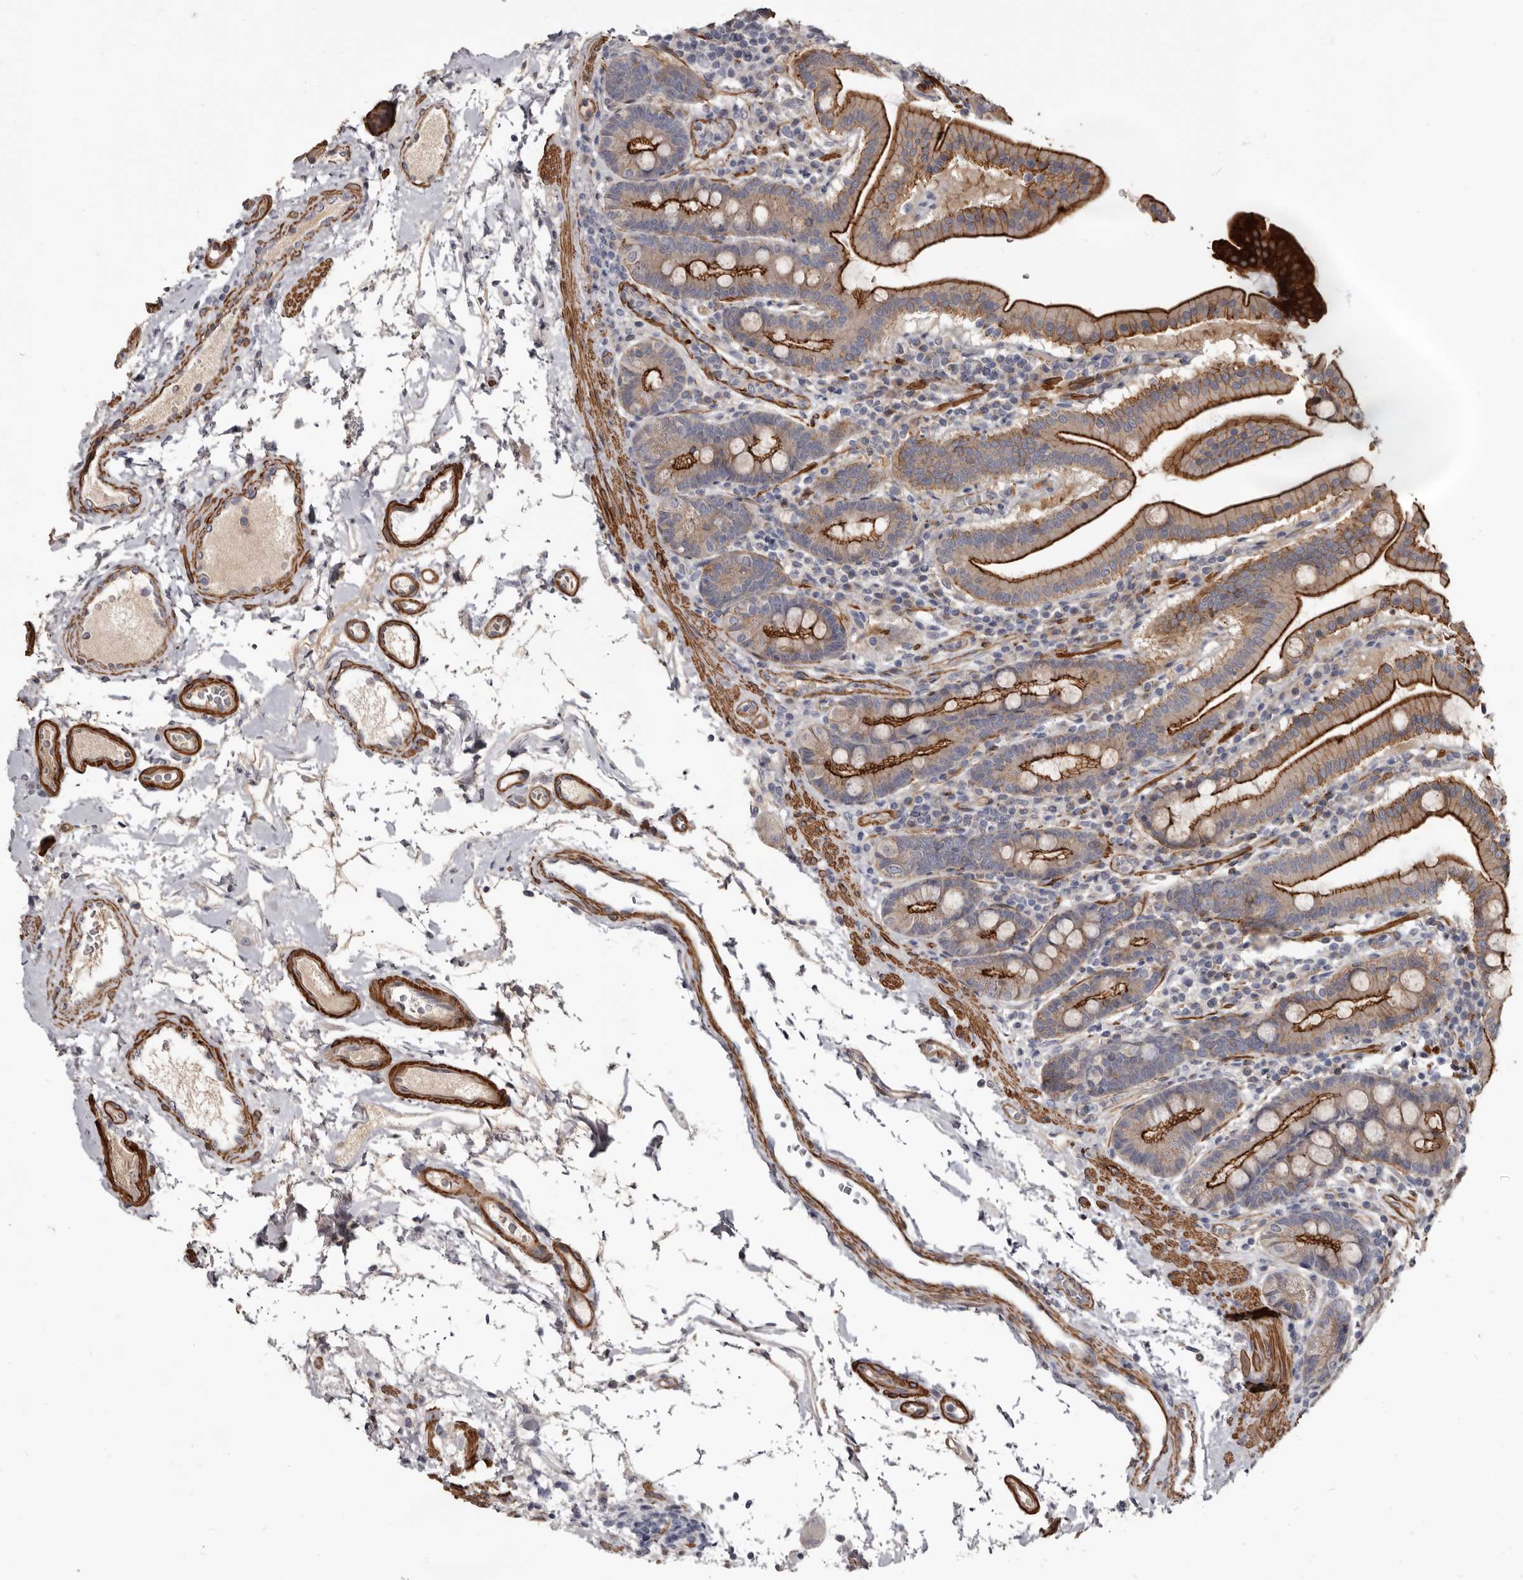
{"staining": {"intensity": "strong", "quantity": "25%-75%", "location": "cytoplasmic/membranous"}, "tissue": "duodenum", "cell_type": "Glandular cells", "image_type": "normal", "snomed": [{"axis": "morphology", "description": "Normal tissue, NOS"}, {"axis": "morphology", "description": "Adenocarcinoma, NOS"}, {"axis": "topography", "description": "Pancreas"}, {"axis": "topography", "description": "Duodenum"}], "caption": "Duodenum was stained to show a protein in brown. There is high levels of strong cytoplasmic/membranous staining in approximately 25%-75% of glandular cells. (DAB (3,3'-diaminobenzidine) = brown stain, brightfield microscopy at high magnification).", "gene": "CGN", "patient": {"sex": "male", "age": 50}}